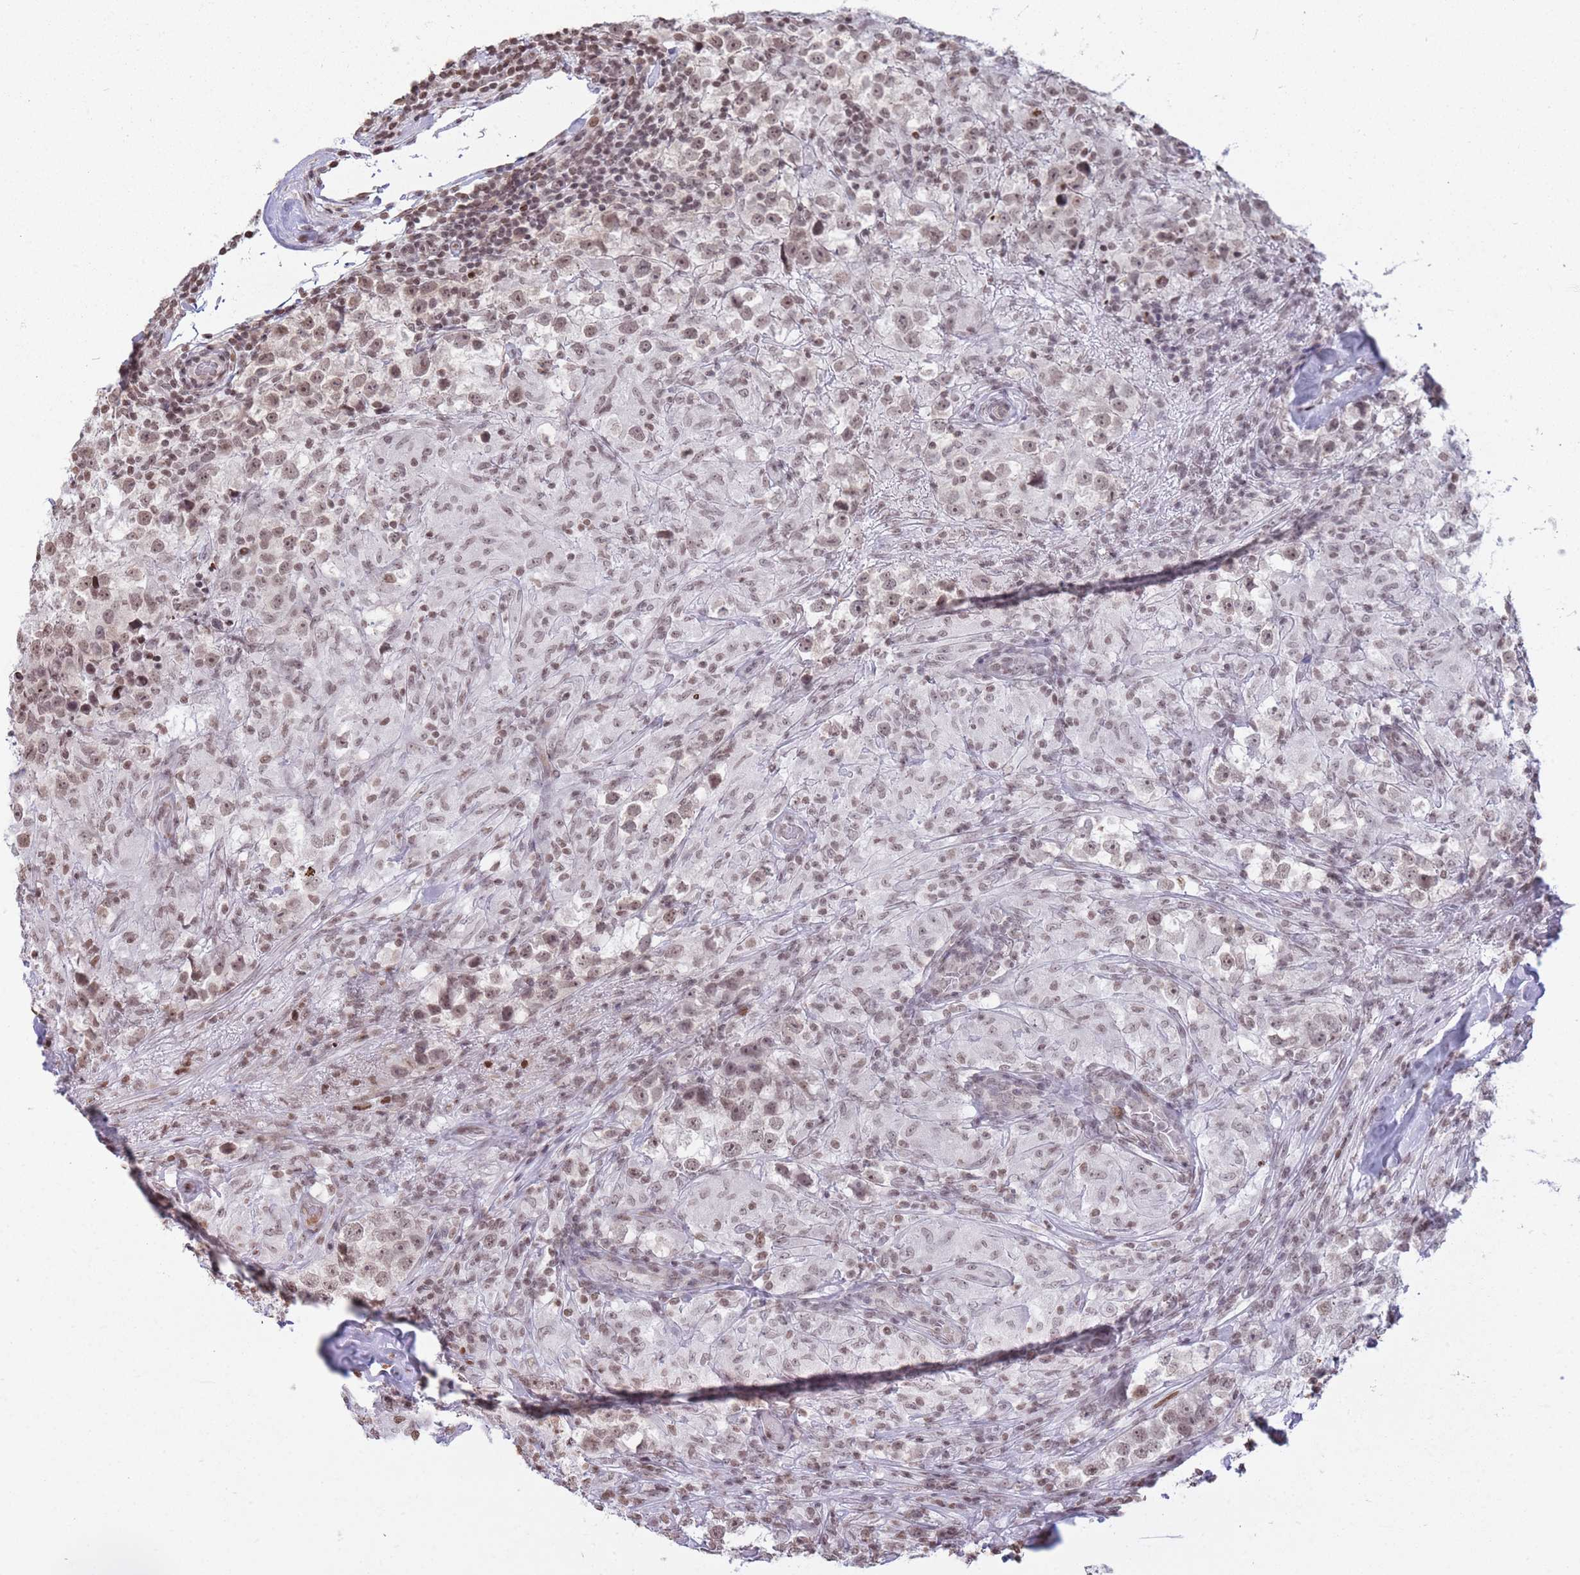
{"staining": {"intensity": "weak", "quantity": ">75%", "location": "nuclear"}, "tissue": "testis cancer", "cell_type": "Tumor cells", "image_type": "cancer", "snomed": [{"axis": "morphology", "description": "Seminoma, NOS"}, {"axis": "topography", "description": "Testis"}], "caption": "Protein staining by IHC shows weak nuclear expression in about >75% of tumor cells in testis seminoma.", "gene": "SHISAL1", "patient": {"sex": "male", "age": 46}}